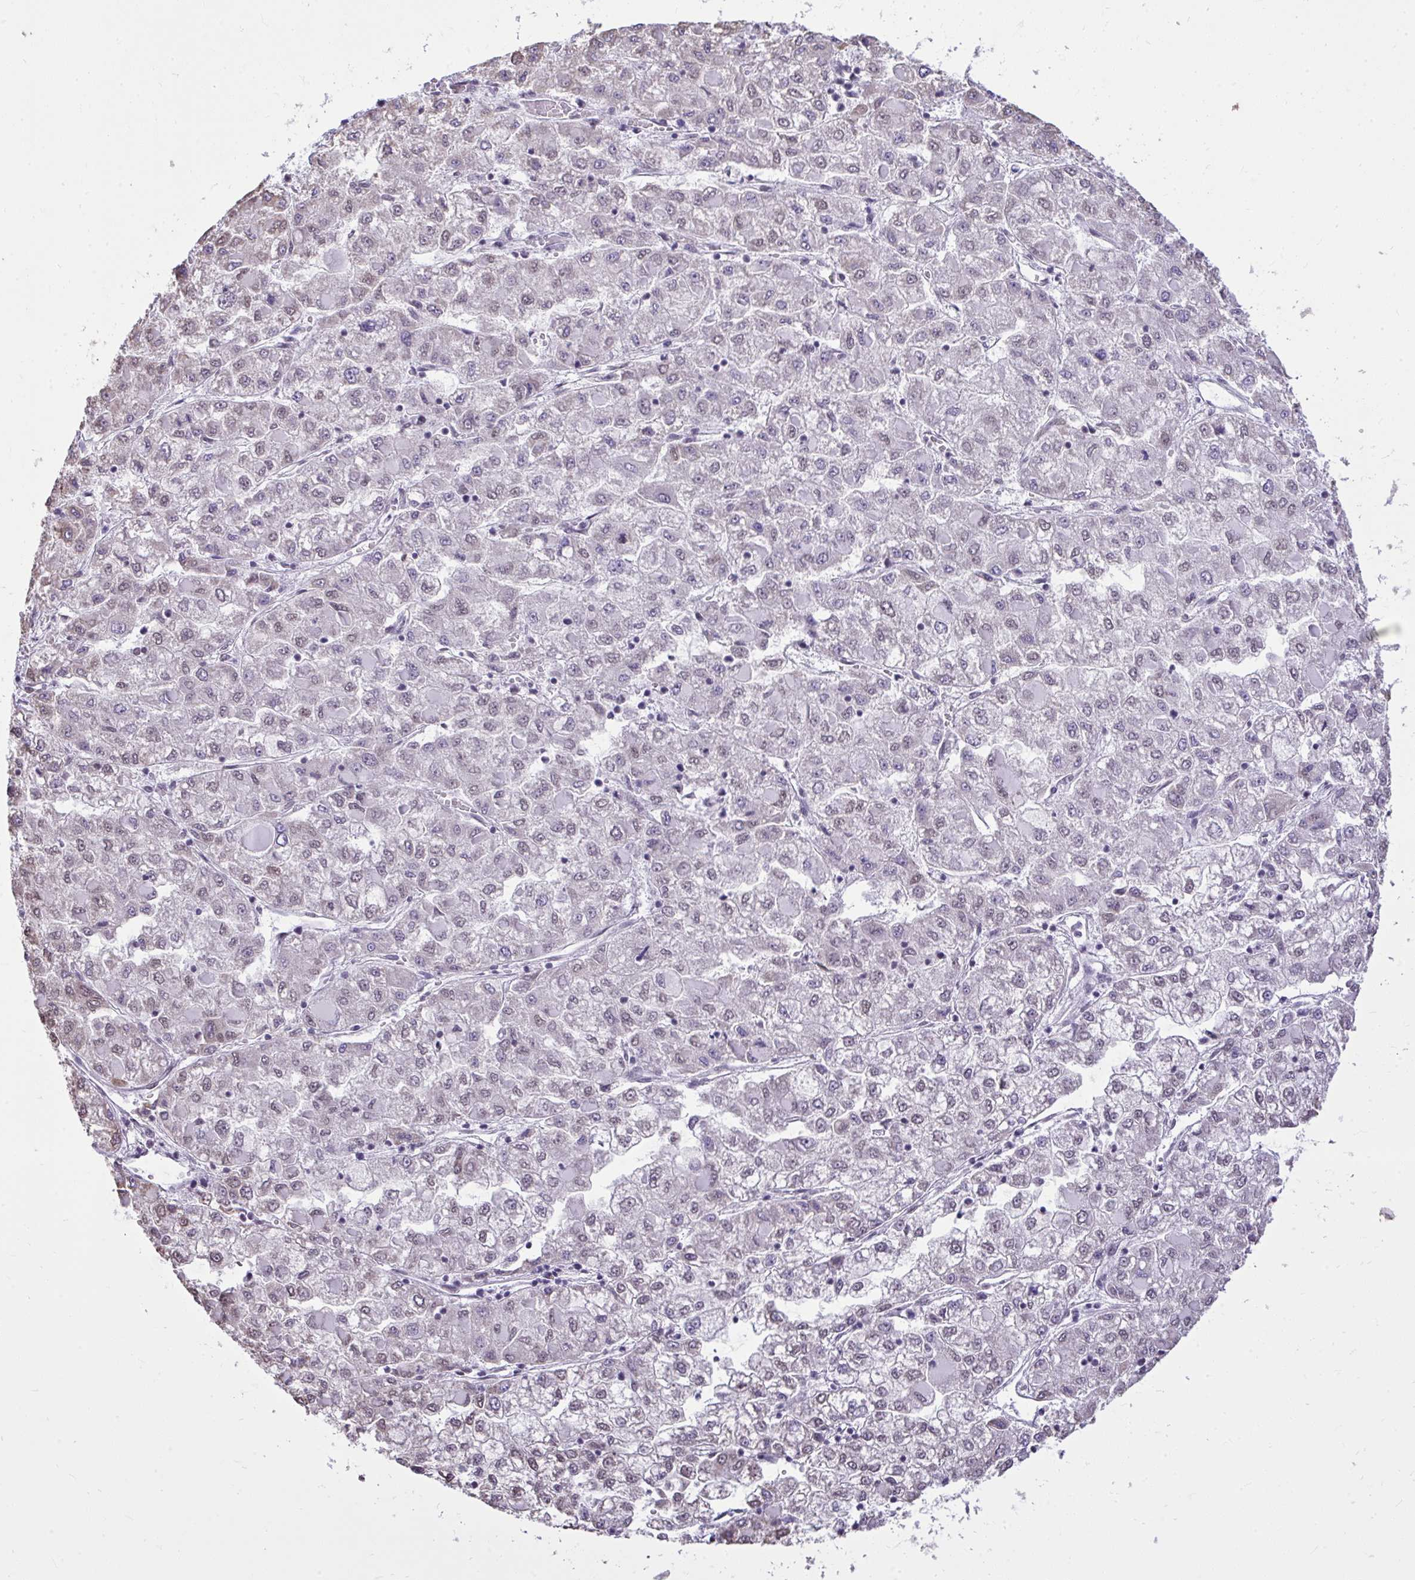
{"staining": {"intensity": "weak", "quantity": "<25%", "location": "nuclear"}, "tissue": "liver cancer", "cell_type": "Tumor cells", "image_type": "cancer", "snomed": [{"axis": "morphology", "description": "Carcinoma, Hepatocellular, NOS"}, {"axis": "topography", "description": "Liver"}], "caption": "Immunohistochemistry (IHC) of human liver cancer displays no positivity in tumor cells.", "gene": "NPPA", "patient": {"sex": "male", "age": 40}}